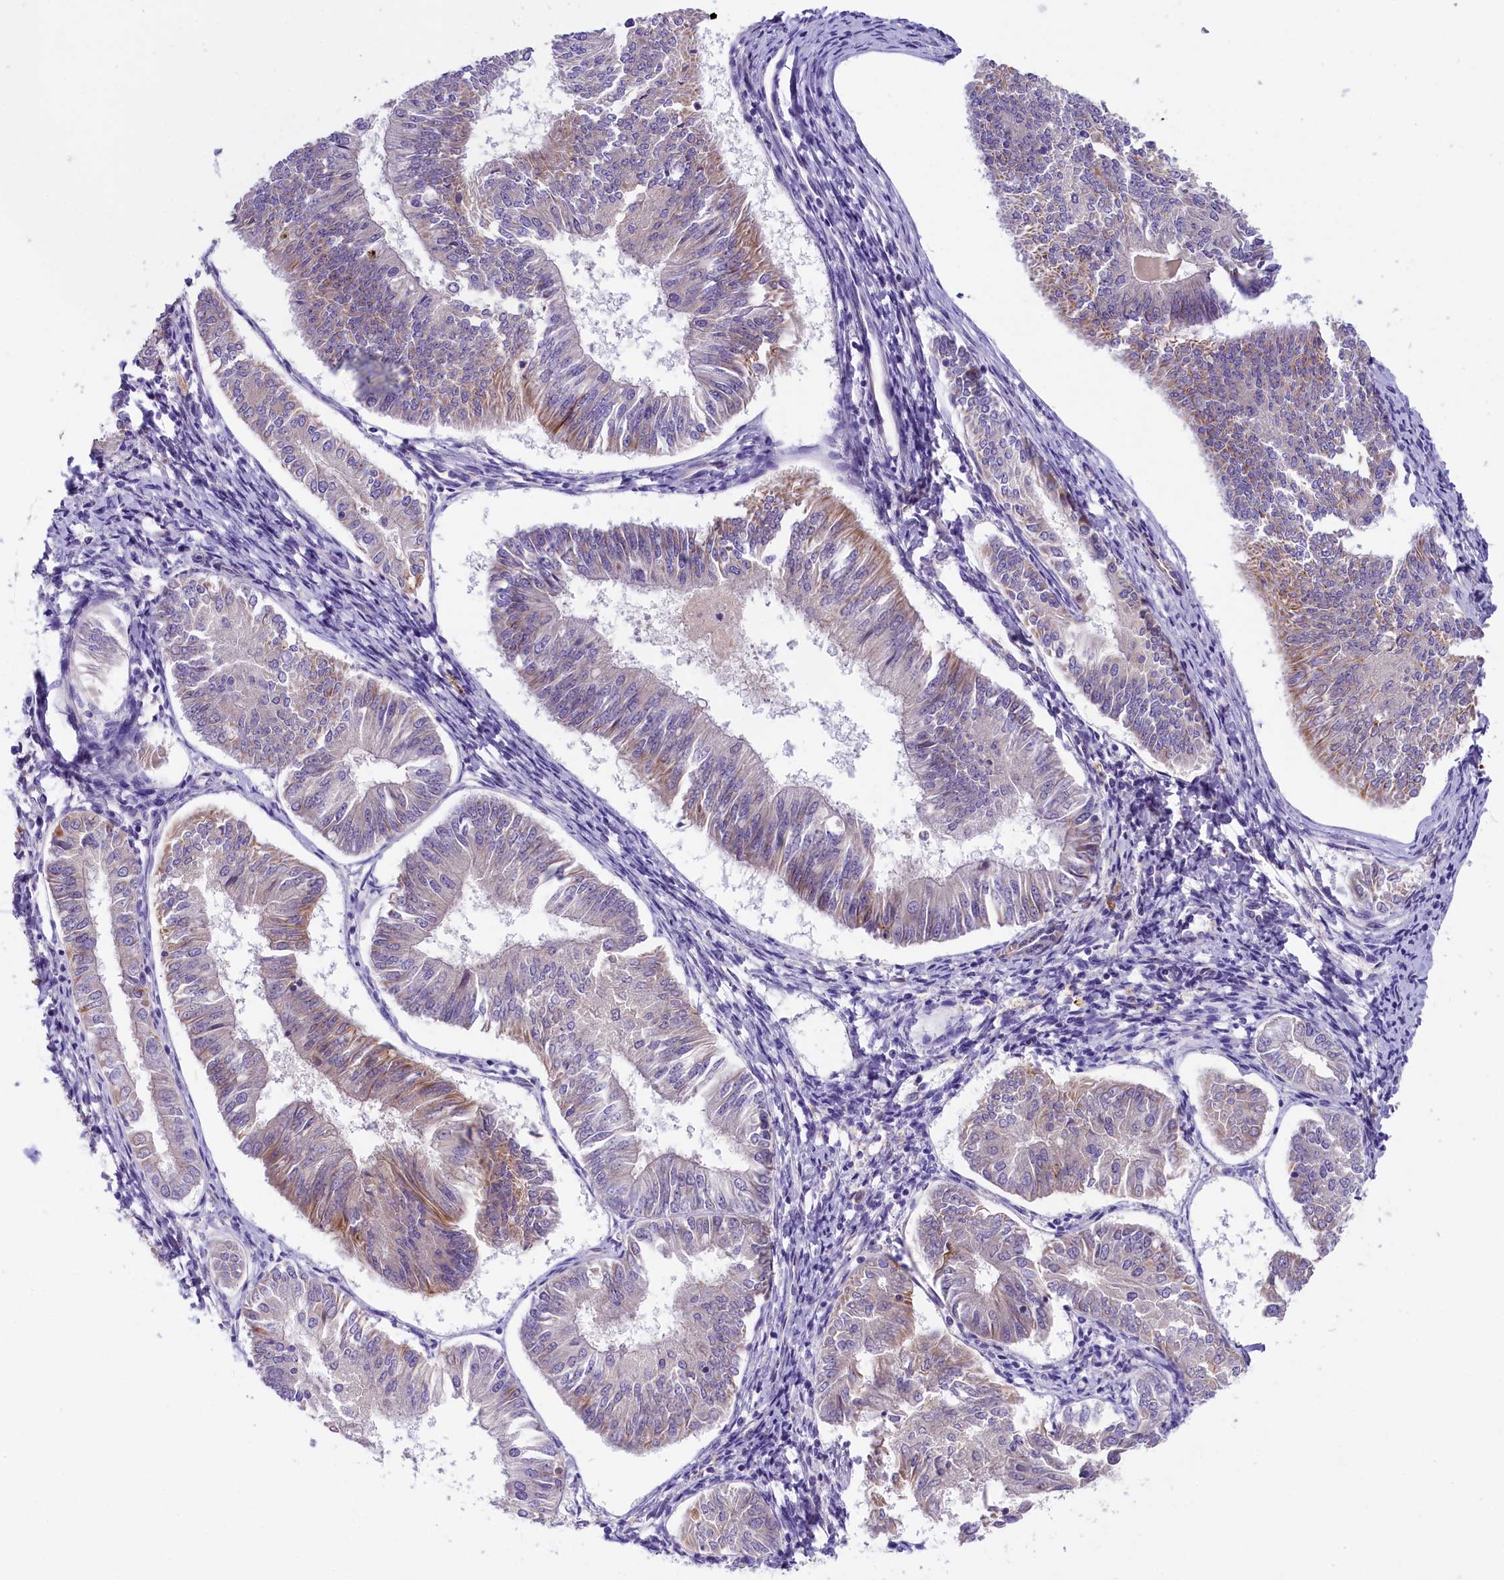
{"staining": {"intensity": "weak", "quantity": "<25%", "location": "cytoplasmic/membranous"}, "tissue": "endometrial cancer", "cell_type": "Tumor cells", "image_type": "cancer", "snomed": [{"axis": "morphology", "description": "Adenocarcinoma, NOS"}, {"axis": "topography", "description": "Endometrium"}], "caption": "This is a micrograph of immunohistochemistry staining of endometrial adenocarcinoma, which shows no positivity in tumor cells.", "gene": "CCDC32", "patient": {"sex": "female", "age": 58}}